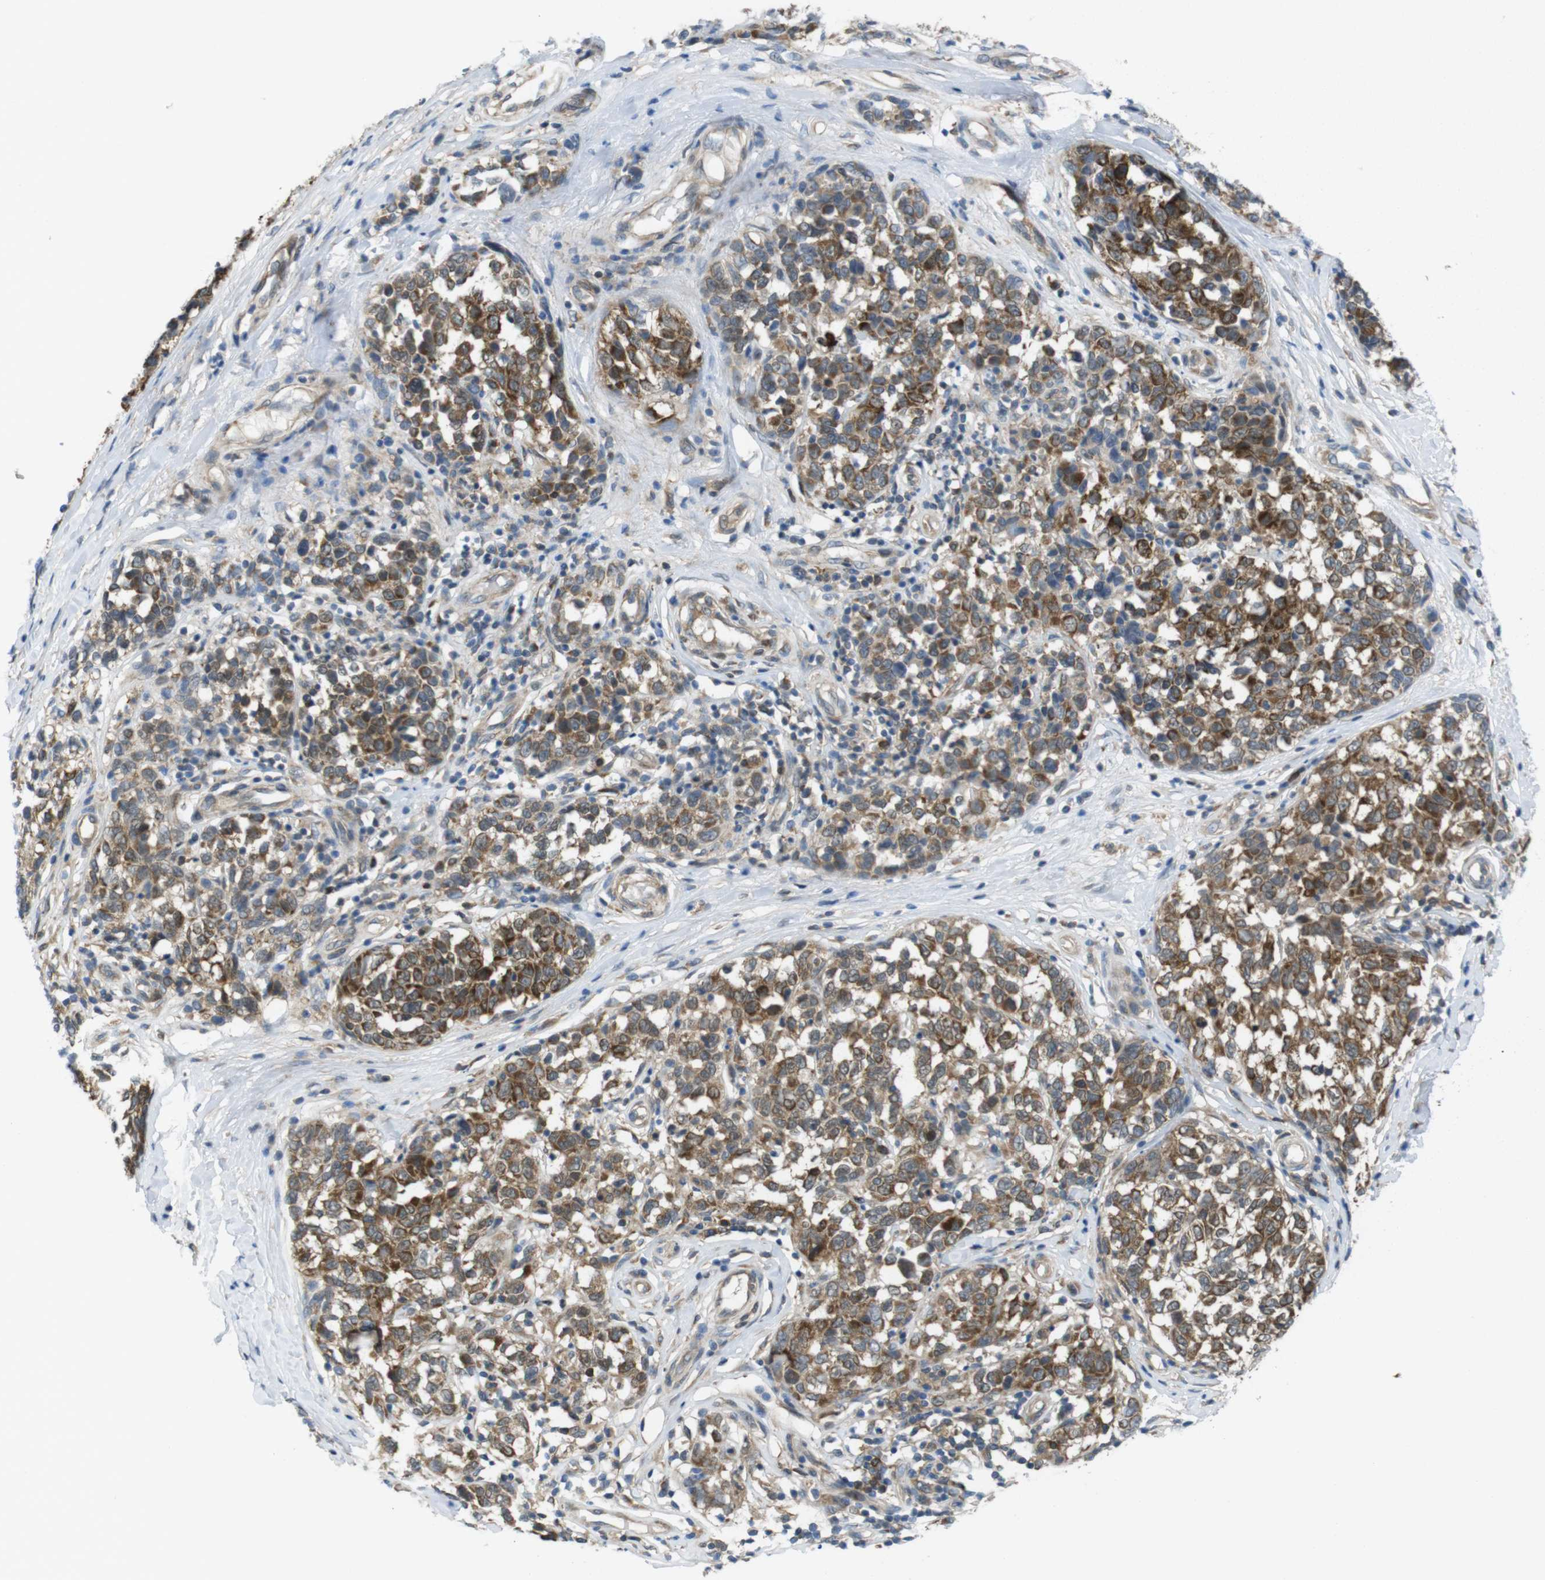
{"staining": {"intensity": "moderate", "quantity": ">75%", "location": "cytoplasmic/membranous"}, "tissue": "melanoma", "cell_type": "Tumor cells", "image_type": "cancer", "snomed": [{"axis": "morphology", "description": "Malignant melanoma, NOS"}, {"axis": "topography", "description": "Skin"}], "caption": "Protein staining displays moderate cytoplasmic/membranous positivity in approximately >75% of tumor cells in malignant melanoma.", "gene": "MTHFD1", "patient": {"sex": "female", "age": 64}}